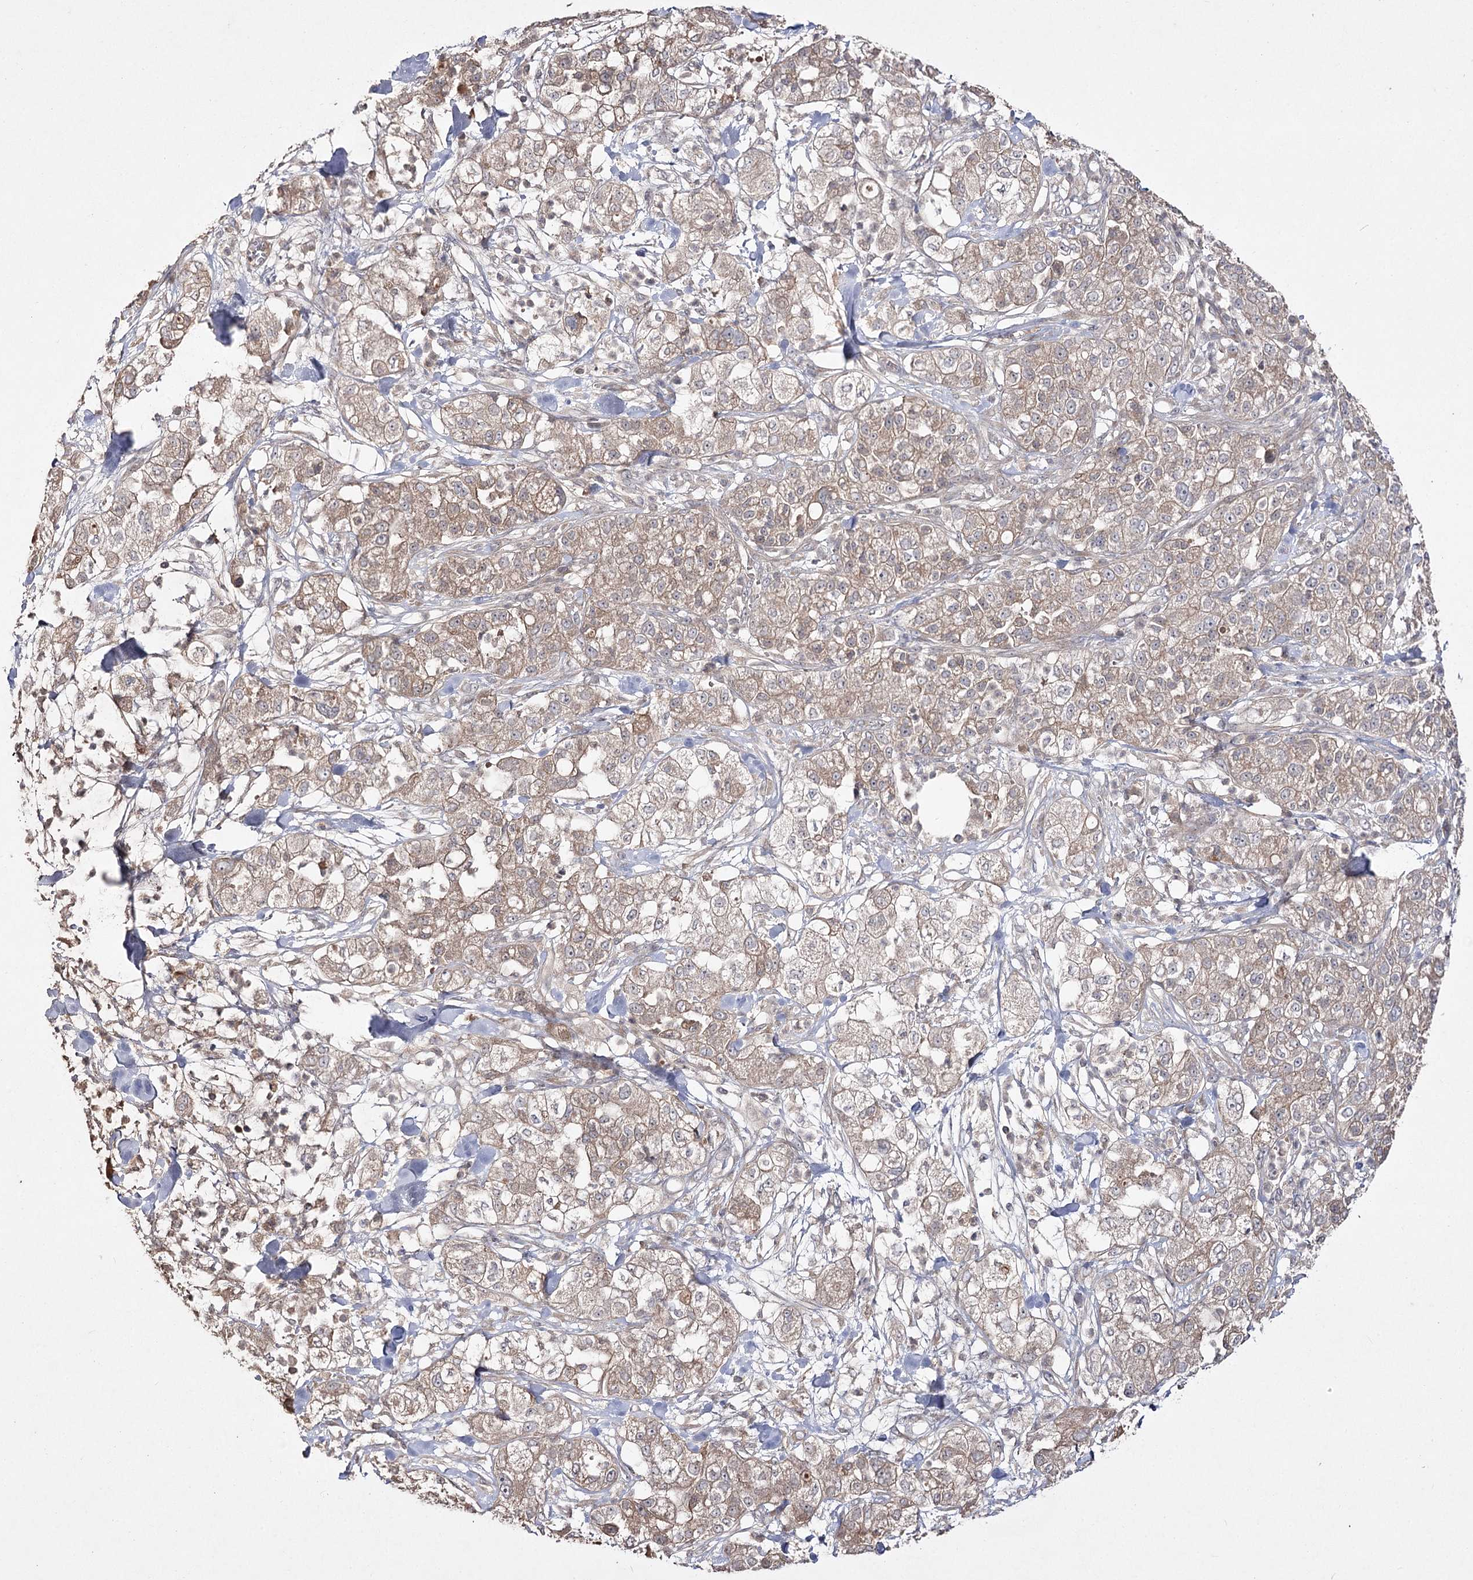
{"staining": {"intensity": "moderate", "quantity": ">75%", "location": "cytoplasmic/membranous"}, "tissue": "pancreatic cancer", "cell_type": "Tumor cells", "image_type": "cancer", "snomed": [{"axis": "morphology", "description": "Adenocarcinoma, NOS"}, {"axis": "topography", "description": "Pancreas"}], "caption": "Protein expression analysis of human pancreatic cancer reveals moderate cytoplasmic/membranous staining in about >75% of tumor cells.", "gene": "FANCL", "patient": {"sex": "female", "age": 78}}